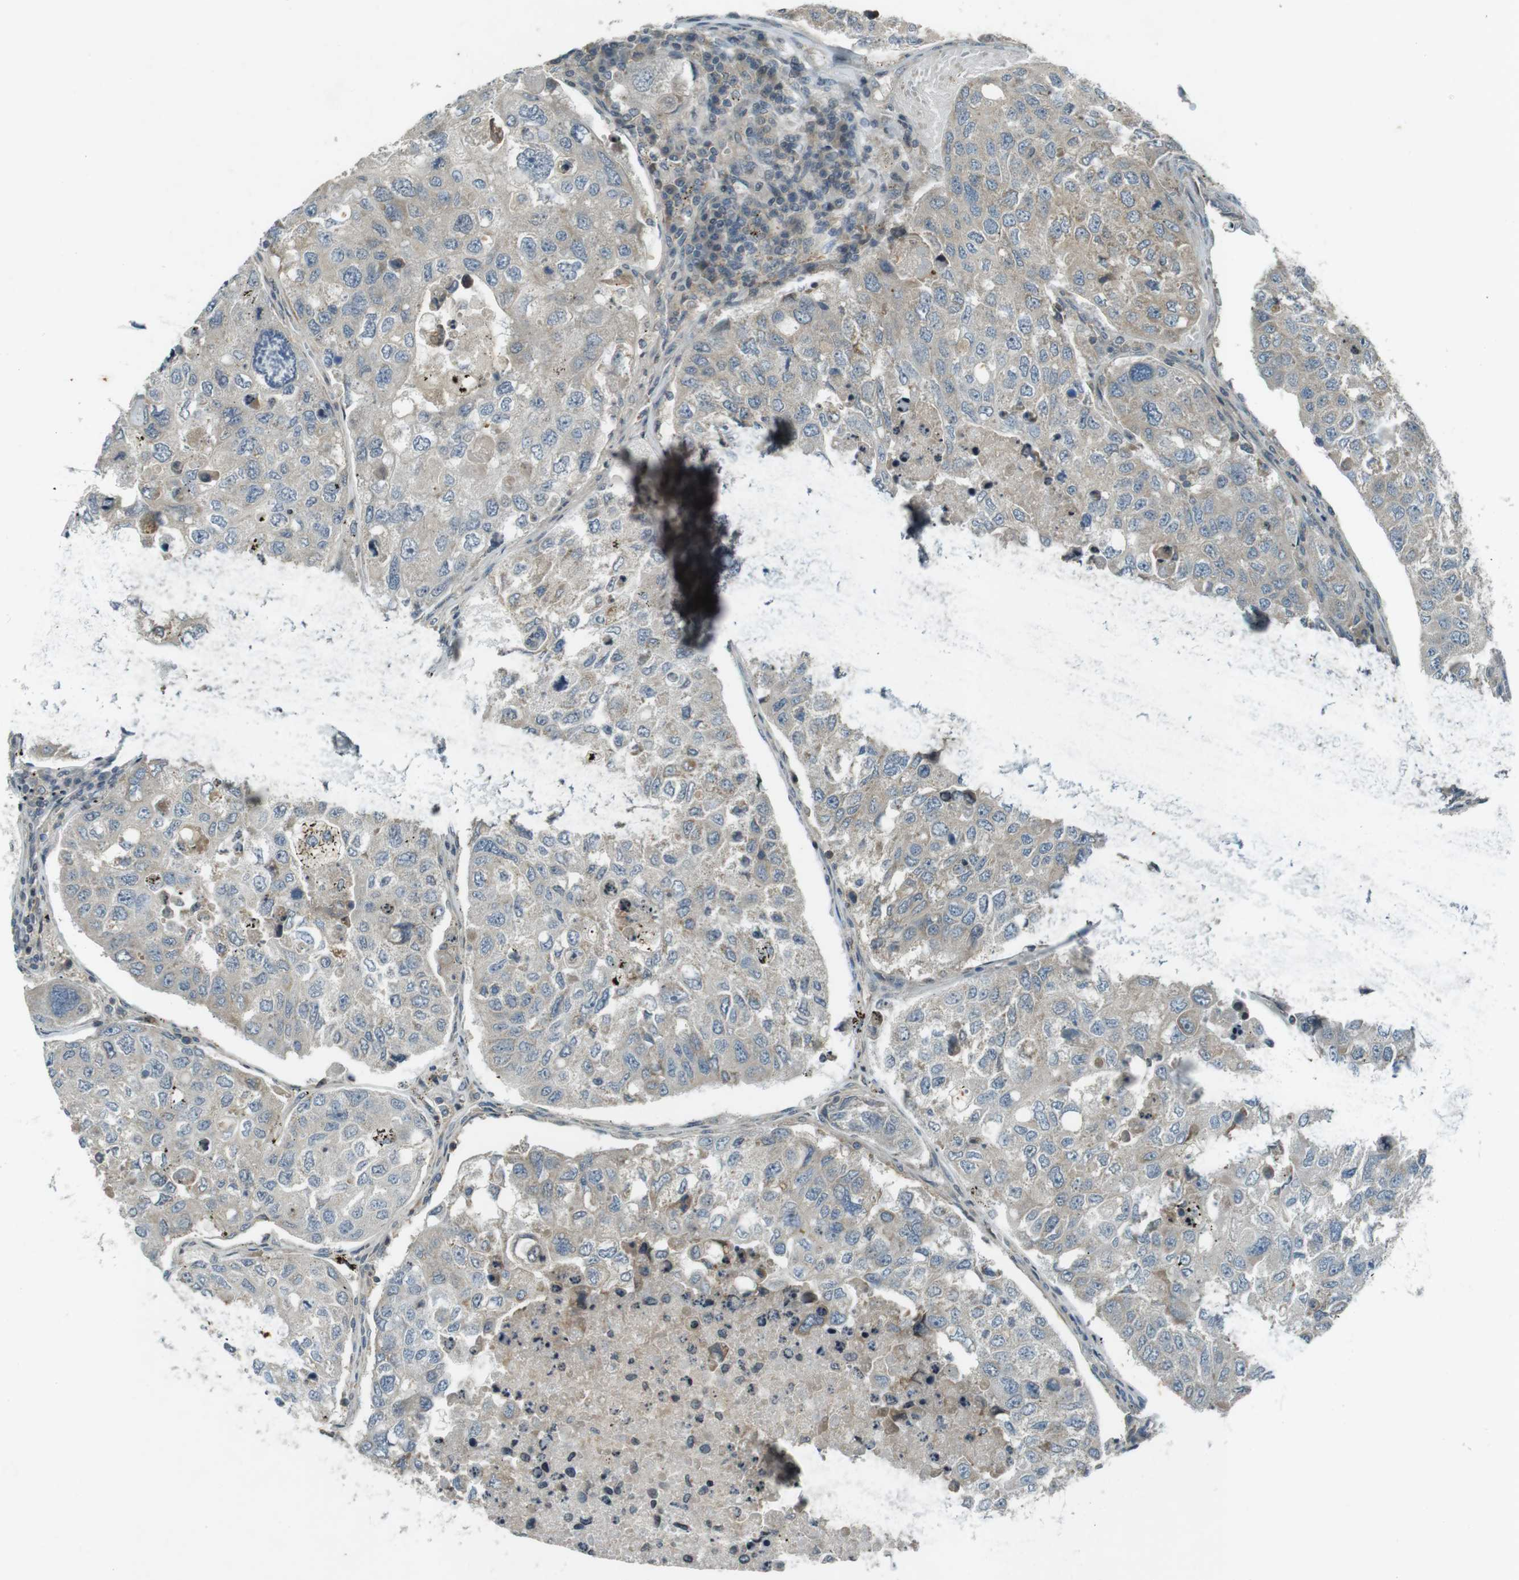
{"staining": {"intensity": "weak", "quantity": "<25%", "location": "cytoplasmic/membranous"}, "tissue": "urothelial cancer", "cell_type": "Tumor cells", "image_type": "cancer", "snomed": [{"axis": "morphology", "description": "Urothelial carcinoma, High grade"}, {"axis": "topography", "description": "Lymph node"}, {"axis": "topography", "description": "Urinary bladder"}], "caption": "This is a histopathology image of IHC staining of urothelial carcinoma (high-grade), which shows no positivity in tumor cells. (Stains: DAB (3,3'-diaminobenzidine) IHC with hematoxylin counter stain, Microscopy: brightfield microscopy at high magnification).", "gene": "ZYX", "patient": {"sex": "male", "age": 51}}